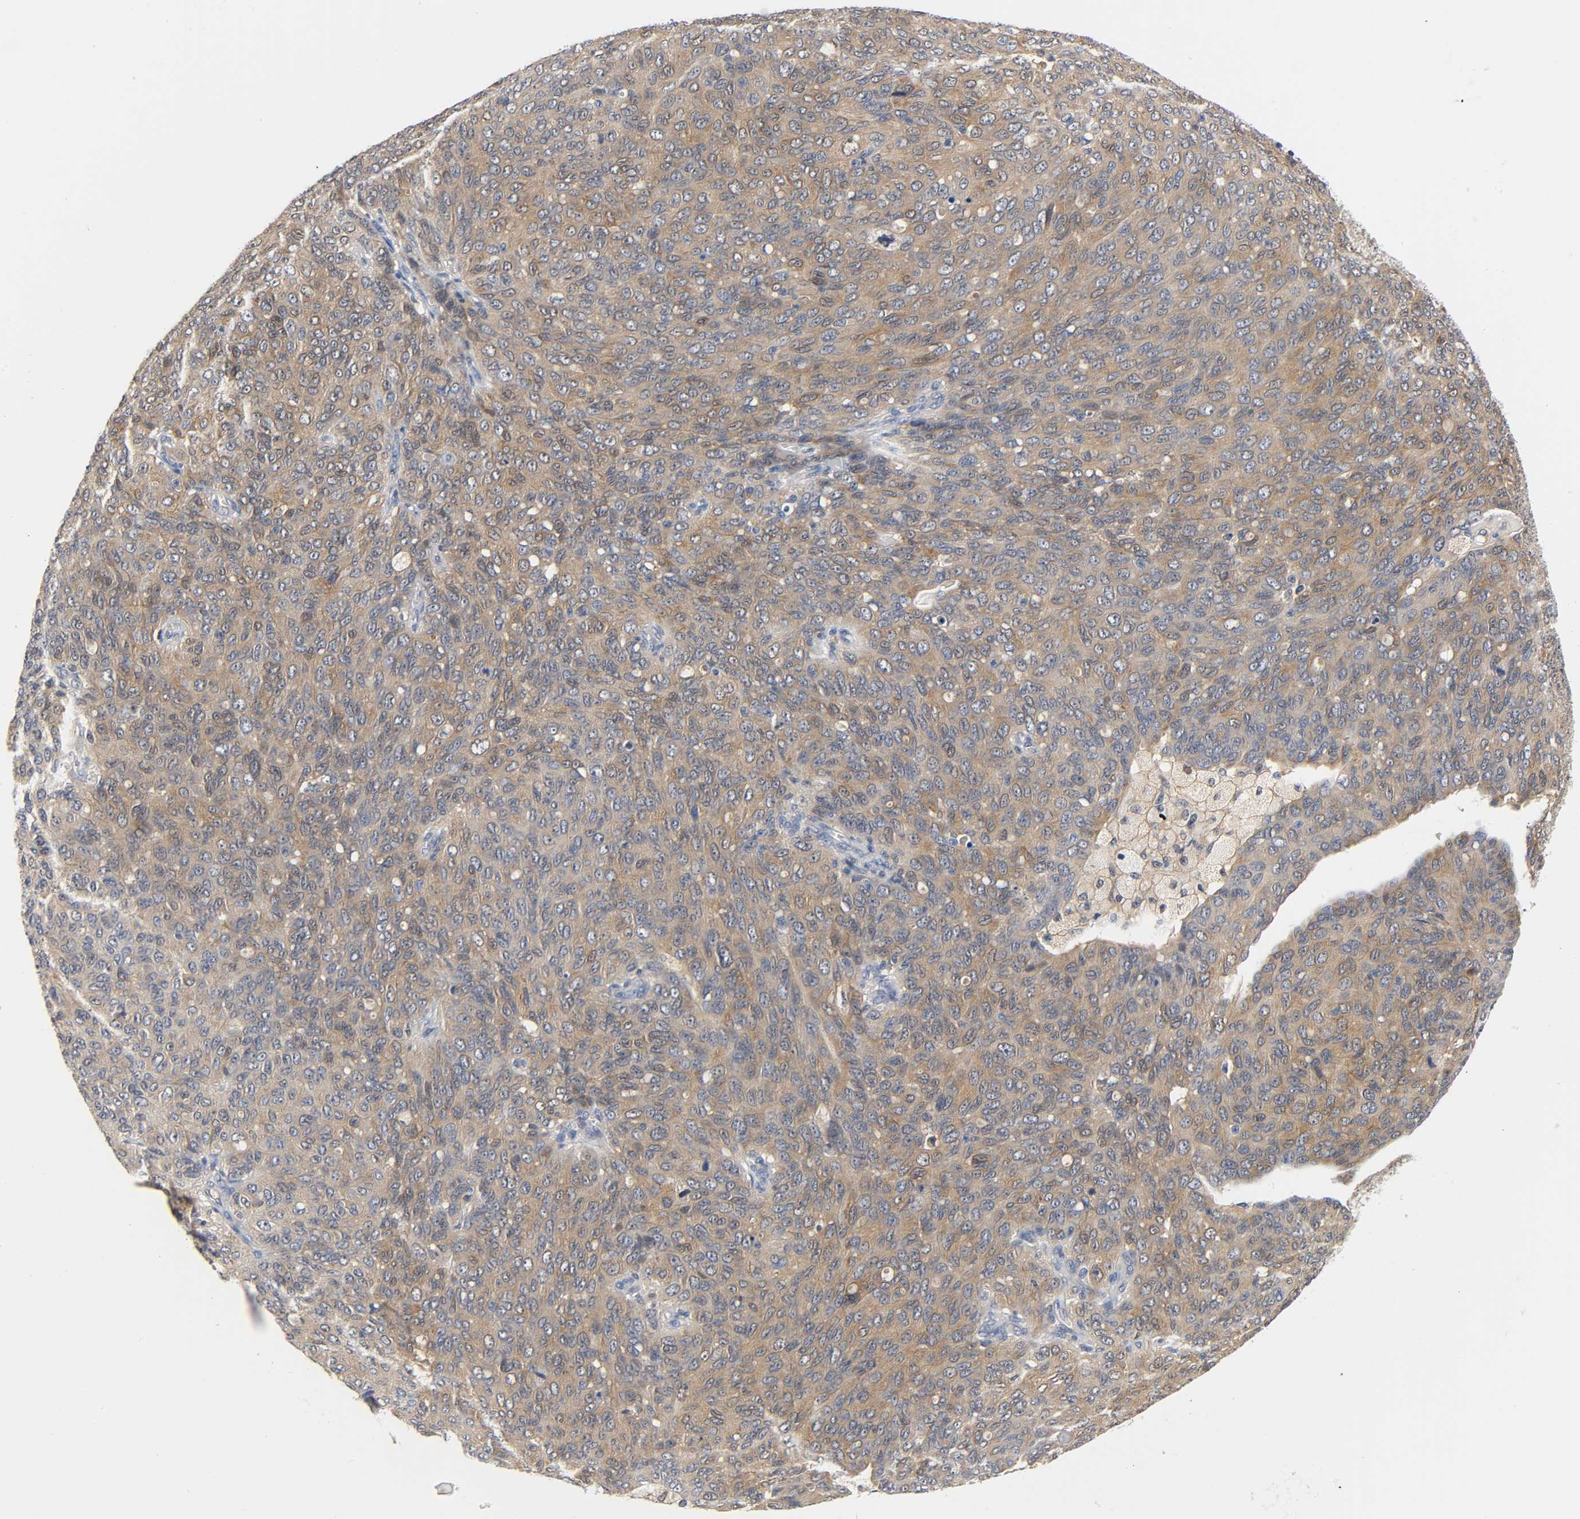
{"staining": {"intensity": "moderate", "quantity": ">75%", "location": "cytoplasmic/membranous"}, "tissue": "ovarian cancer", "cell_type": "Tumor cells", "image_type": "cancer", "snomed": [{"axis": "morphology", "description": "Carcinoma, endometroid"}, {"axis": "topography", "description": "Ovary"}], "caption": "This image demonstrates ovarian cancer stained with IHC to label a protein in brown. The cytoplasmic/membranous of tumor cells show moderate positivity for the protein. Nuclei are counter-stained blue.", "gene": "FYN", "patient": {"sex": "female", "age": 60}}